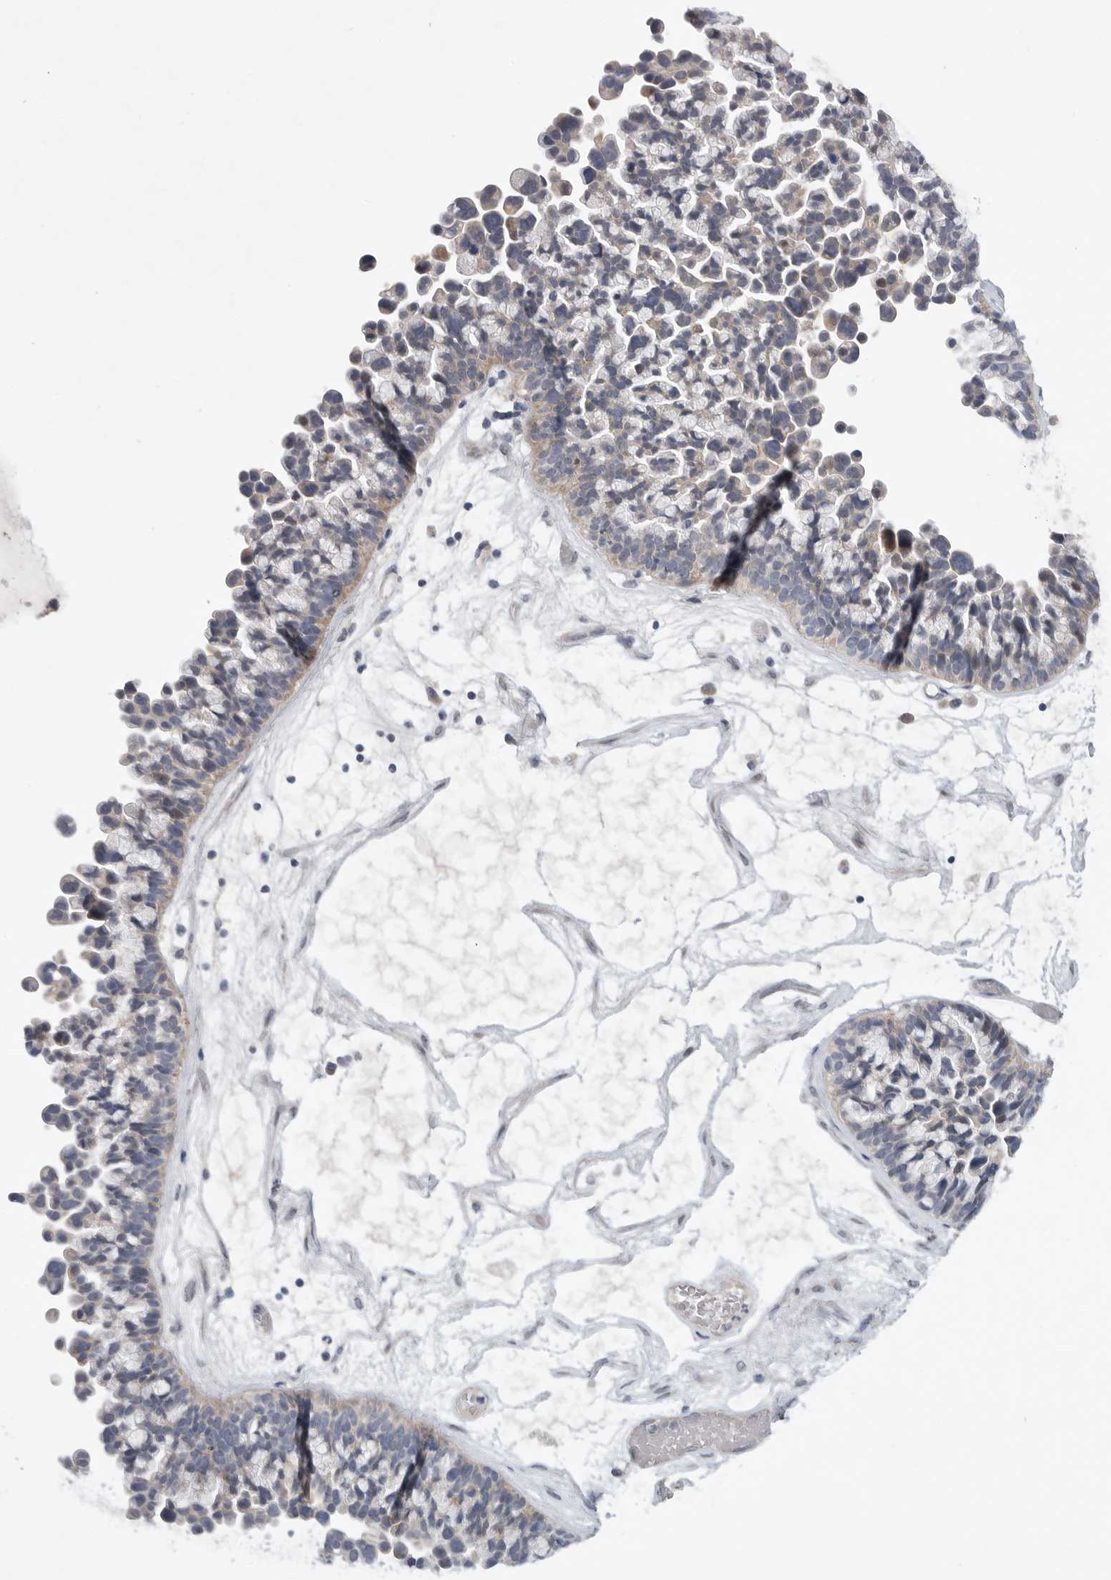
{"staining": {"intensity": "weak", "quantity": "<25%", "location": "cytoplasmic/membranous"}, "tissue": "ovarian cancer", "cell_type": "Tumor cells", "image_type": "cancer", "snomed": [{"axis": "morphology", "description": "Cystadenocarcinoma, serous, NOS"}, {"axis": "topography", "description": "Ovary"}], "caption": "This micrograph is of ovarian cancer stained with IHC to label a protein in brown with the nuclei are counter-stained blue. There is no staining in tumor cells.", "gene": "FBXO43", "patient": {"sex": "female", "age": 56}}